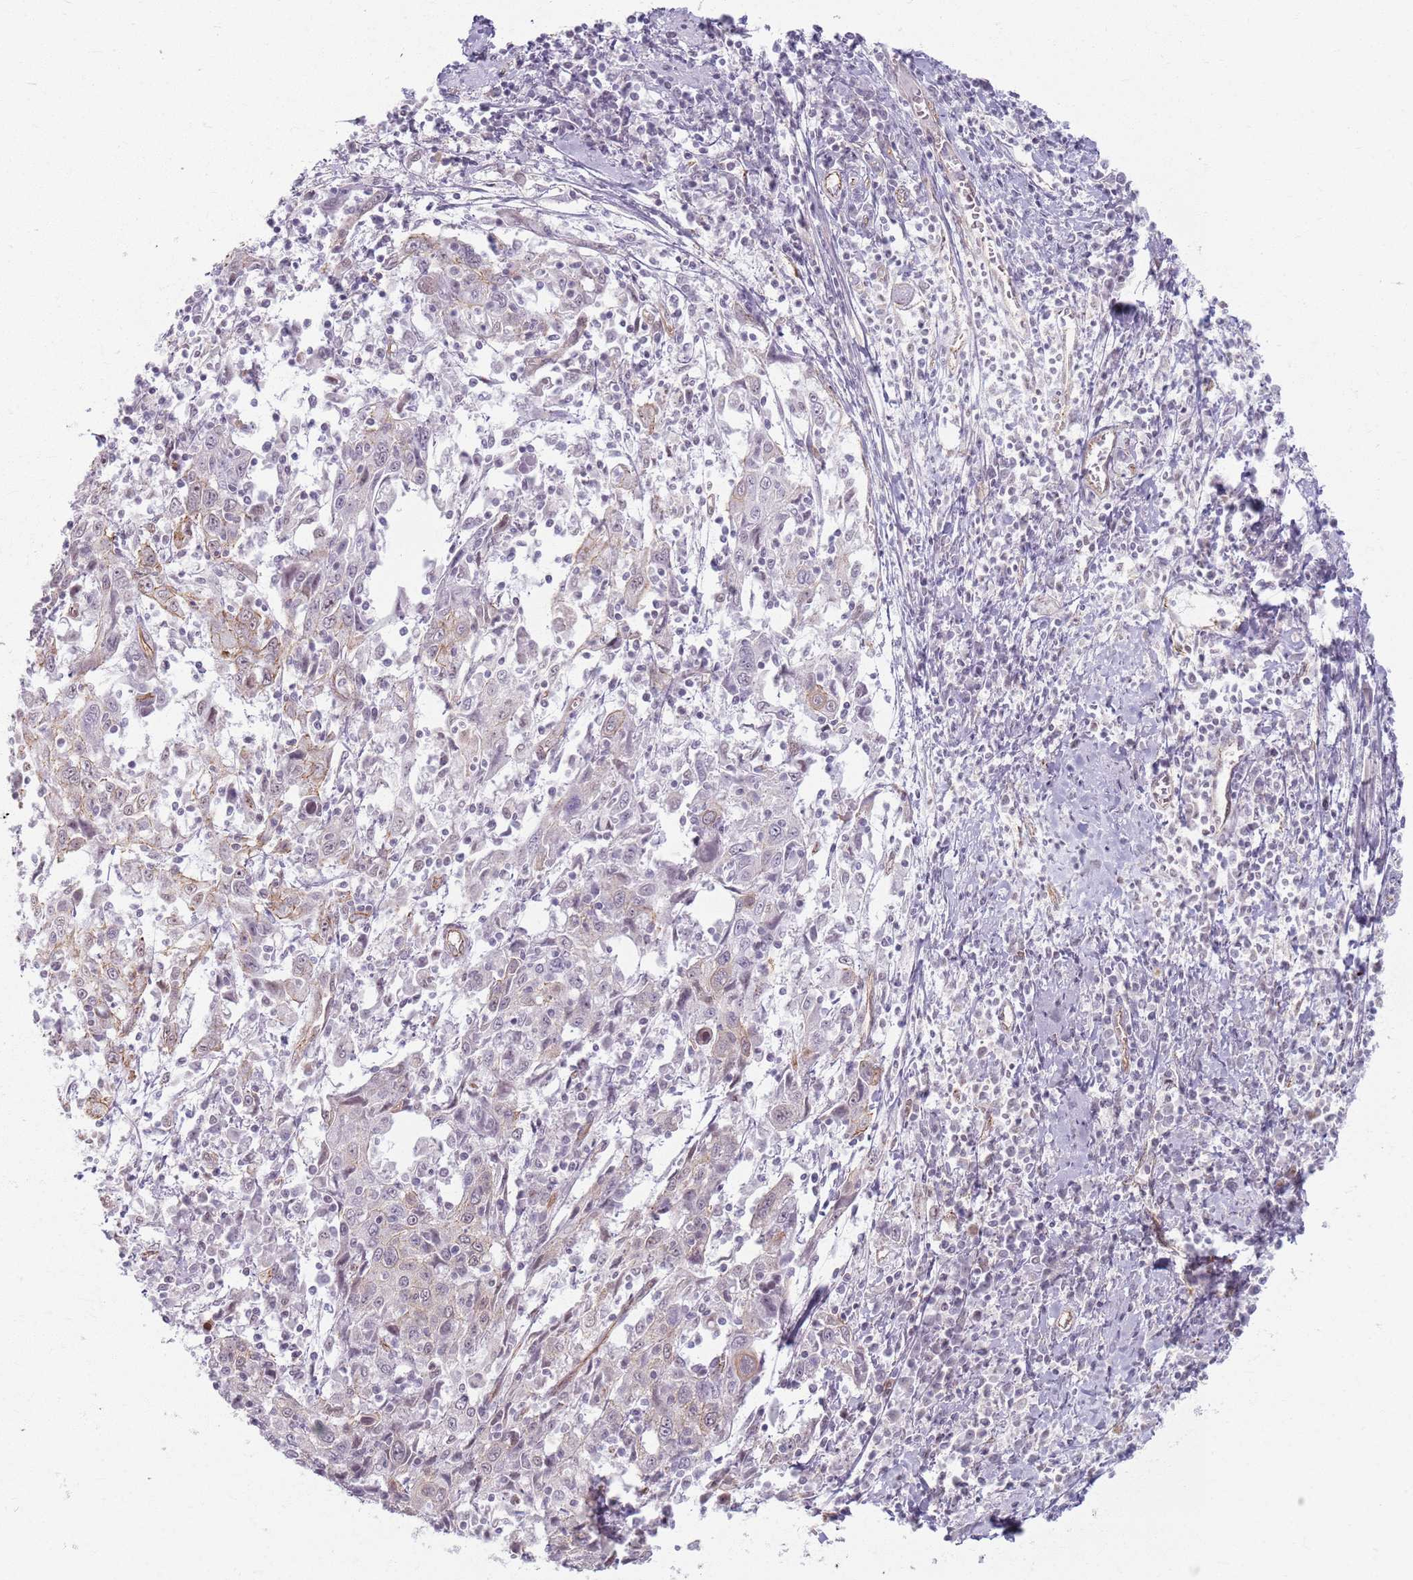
{"staining": {"intensity": "weak", "quantity": "<25%", "location": "cytoplasmic/membranous"}, "tissue": "cervical cancer", "cell_type": "Tumor cells", "image_type": "cancer", "snomed": [{"axis": "morphology", "description": "Squamous cell carcinoma, NOS"}, {"axis": "topography", "description": "Cervix"}], "caption": "Squamous cell carcinoma (cervical) was stained to show a protein in brown. There is no significant staining in tumor cells. (DAB (3,3'-diaminobenzidine) immunohistochemistry, high magnification).", "gene": "KCNA5", "patient": {"sex": "female", "age": 46}}